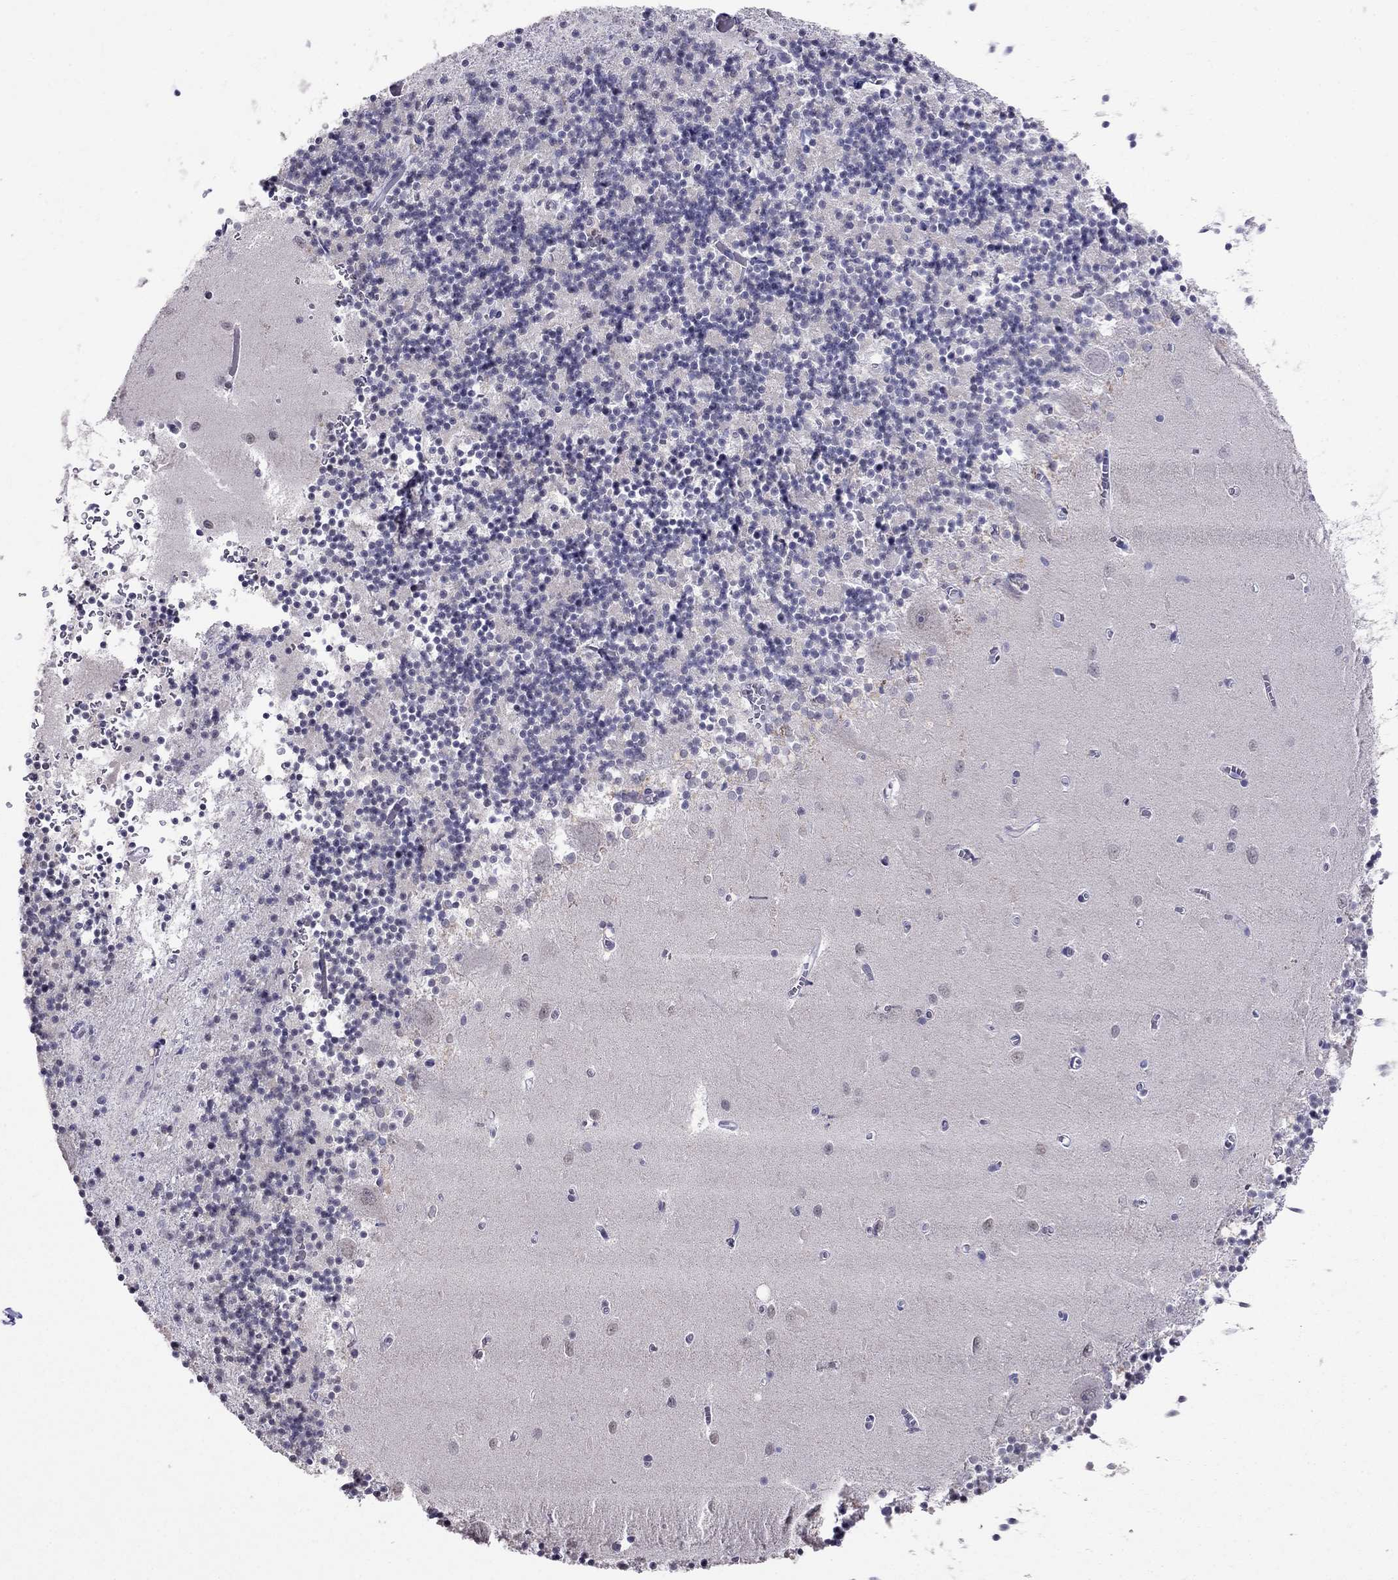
{"staining": {"intensity": "negative", "quantity": "none", "location": "none"}, "tissue": "cerebellum", "cell_type": "Cells in granular layer", "image_type": "normal", "snomed": [{"axis": "morphology", "description": "Normal tissue, NOS"}, {"axis": "topography", "description": "Cerebellum"}], "caption": "A histopathology image of human cerebellum is negative for staining in cells in granular layer. (DAB IHC visualized using brightfield microscopy, high magnification).", "gene": "MYO3B", "patient": {"sex": "female", "age": 64}}